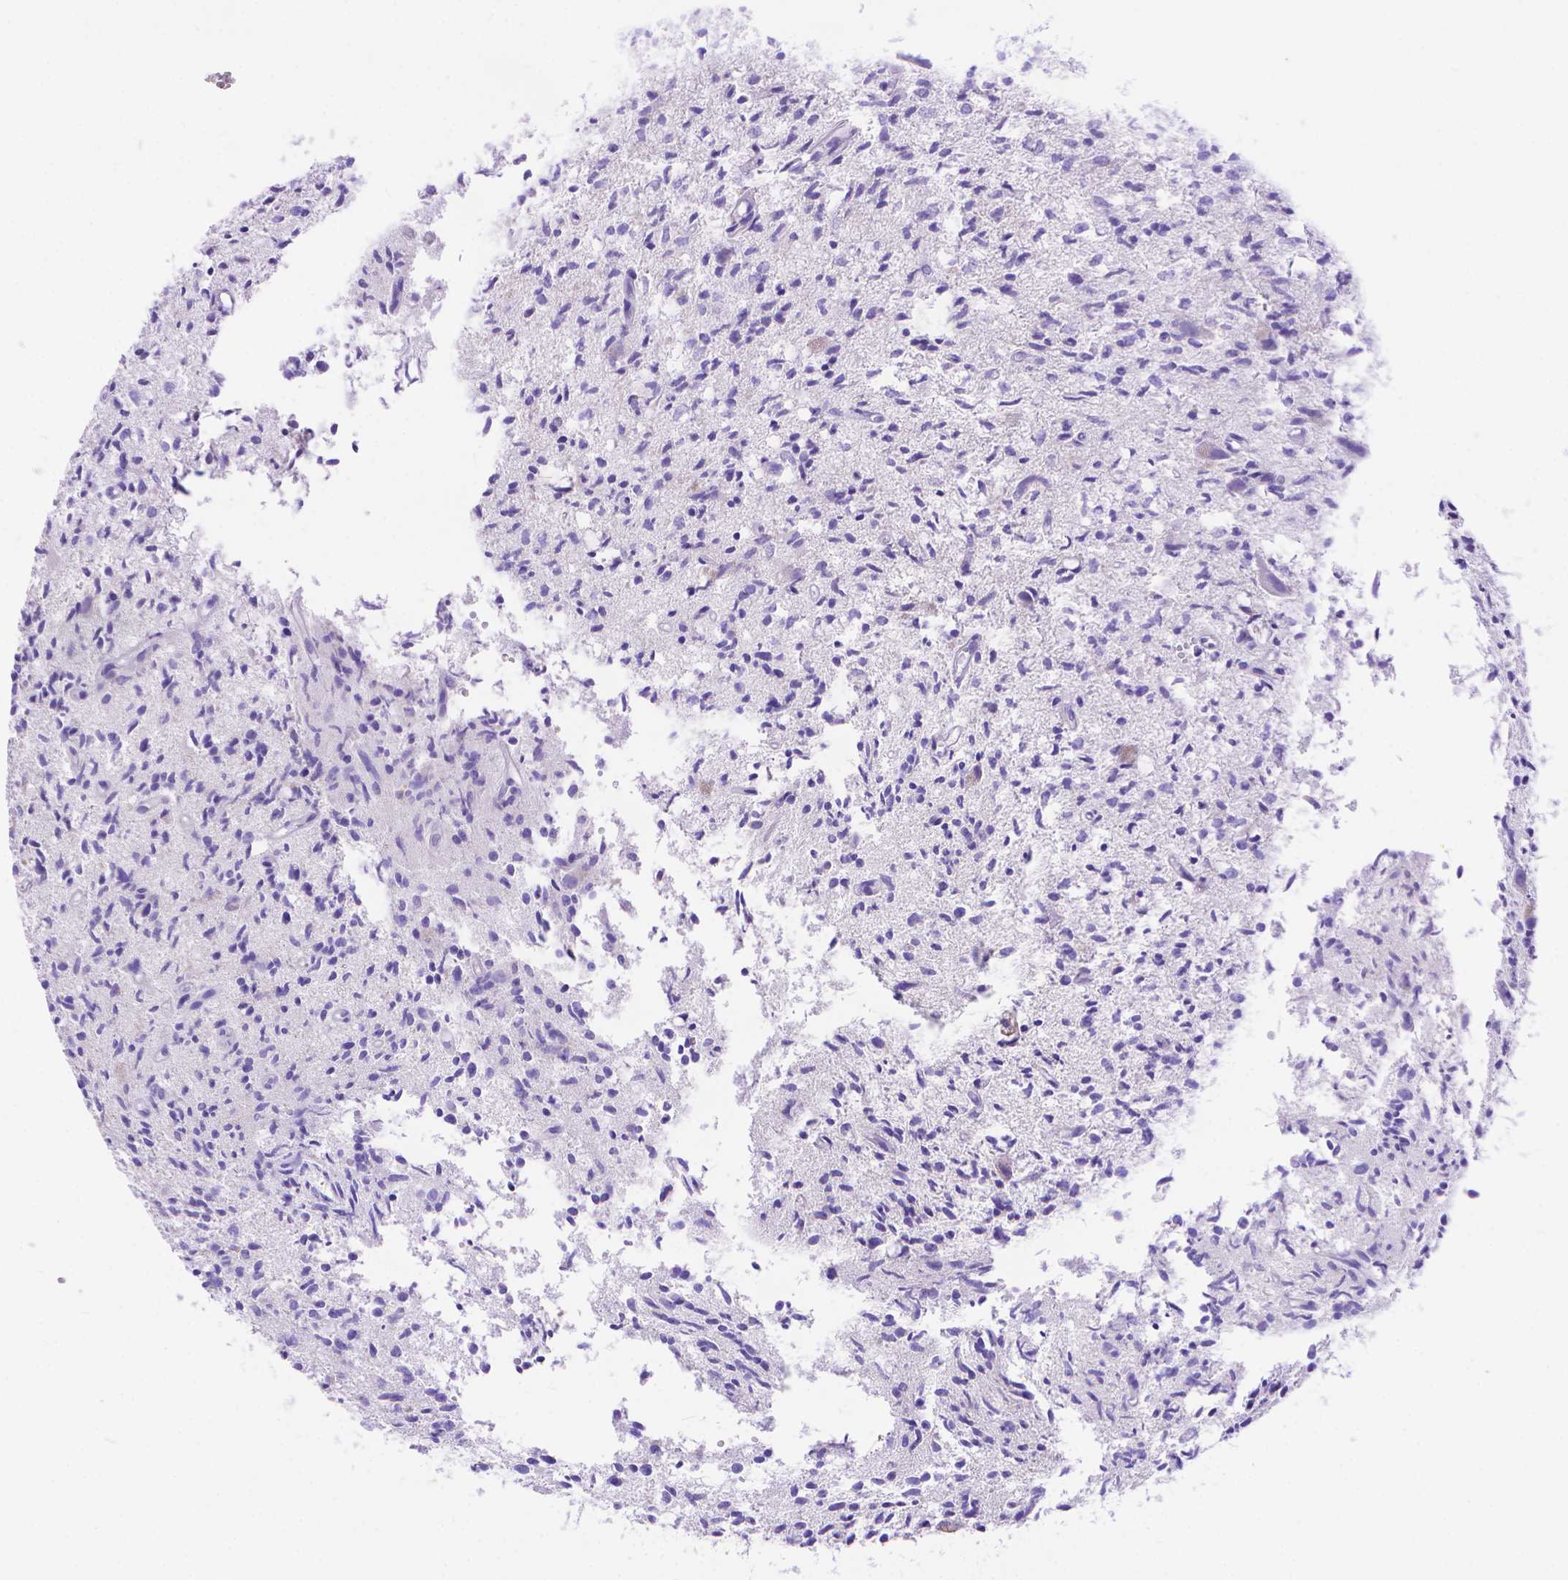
{"staining": {"intensity": "negative", "quantity": "none", "location": "none"}, "tissue": "glioma", "cell_type": "Tumor cells", "image_type": "cancer", "snomed": [{"axis": "morphology", "description": "Glioma, malignant, Low grade"}, {"axis": "topography", "description": "Brain"}], "caption": "This is an immunohistochemistry (IHC) photomicrograph of human malignant low-grade glioma. There is no positivity in tumor cells.", "gene": "DHRS2", "patient": {"sex": "male", "age": 64}}